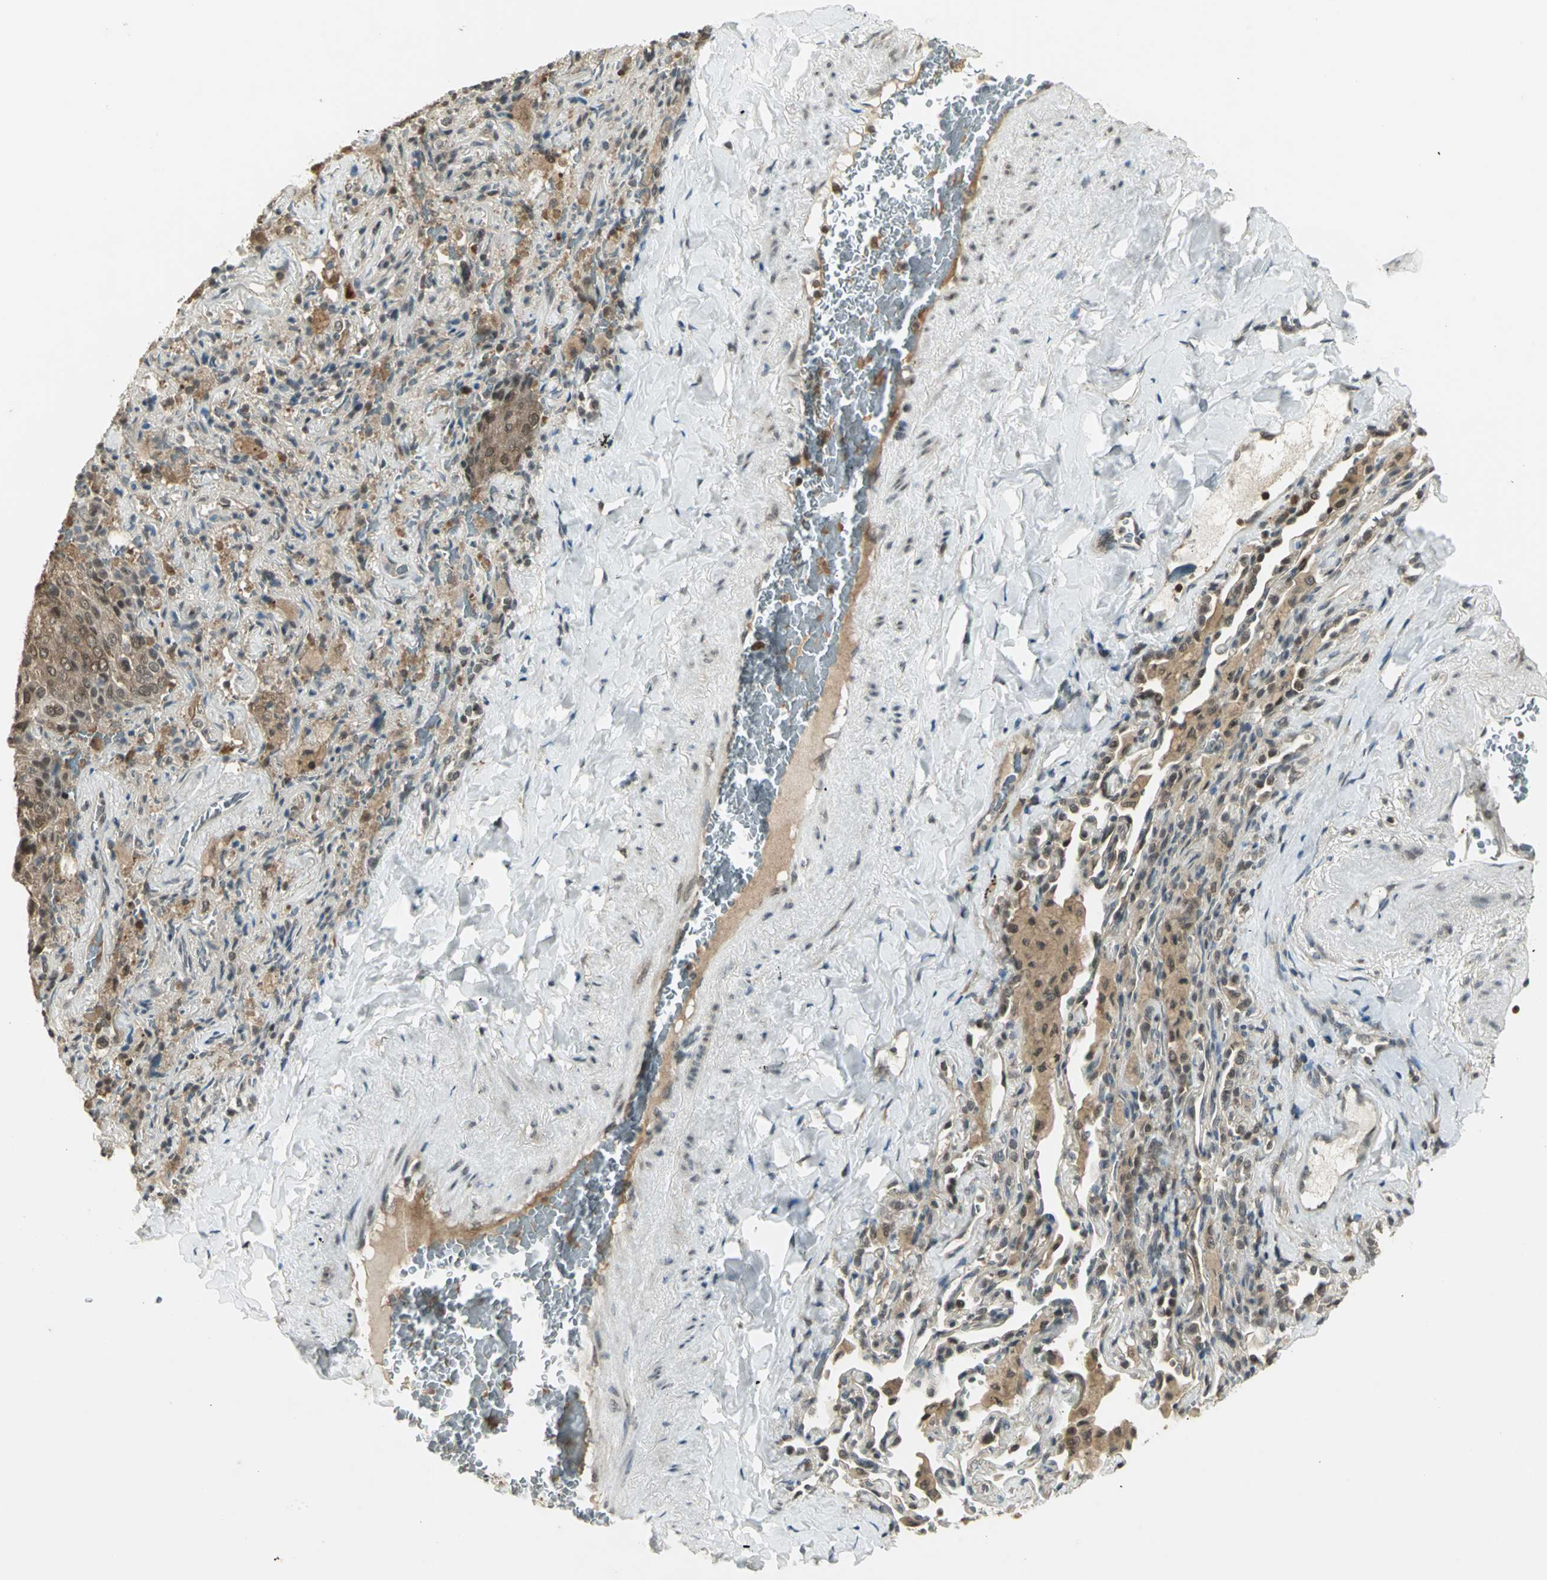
{"staining": {"intensity": "moderate", "quantity": ">75%", "location": "cytoplasmic/membranous"}, "tissue": "lung cancer", "cell_type": "Tumor cells", "image_type": "cancer", "snomed": [{"axis": "morphology", "description": "Squamous cell carcinoma, NOS"}, {"axis": "topography", "description": "Lung"}], "caption": "There is medium levels of moderate cytoplasmic/membranous positivity in tumor cells of lung cancer (squamous cell carcinoma), as demonstrated by immunohistochemical staining (brown color).", "gene": "CDC34", "patient": {"sex": "male", "age": 54}}